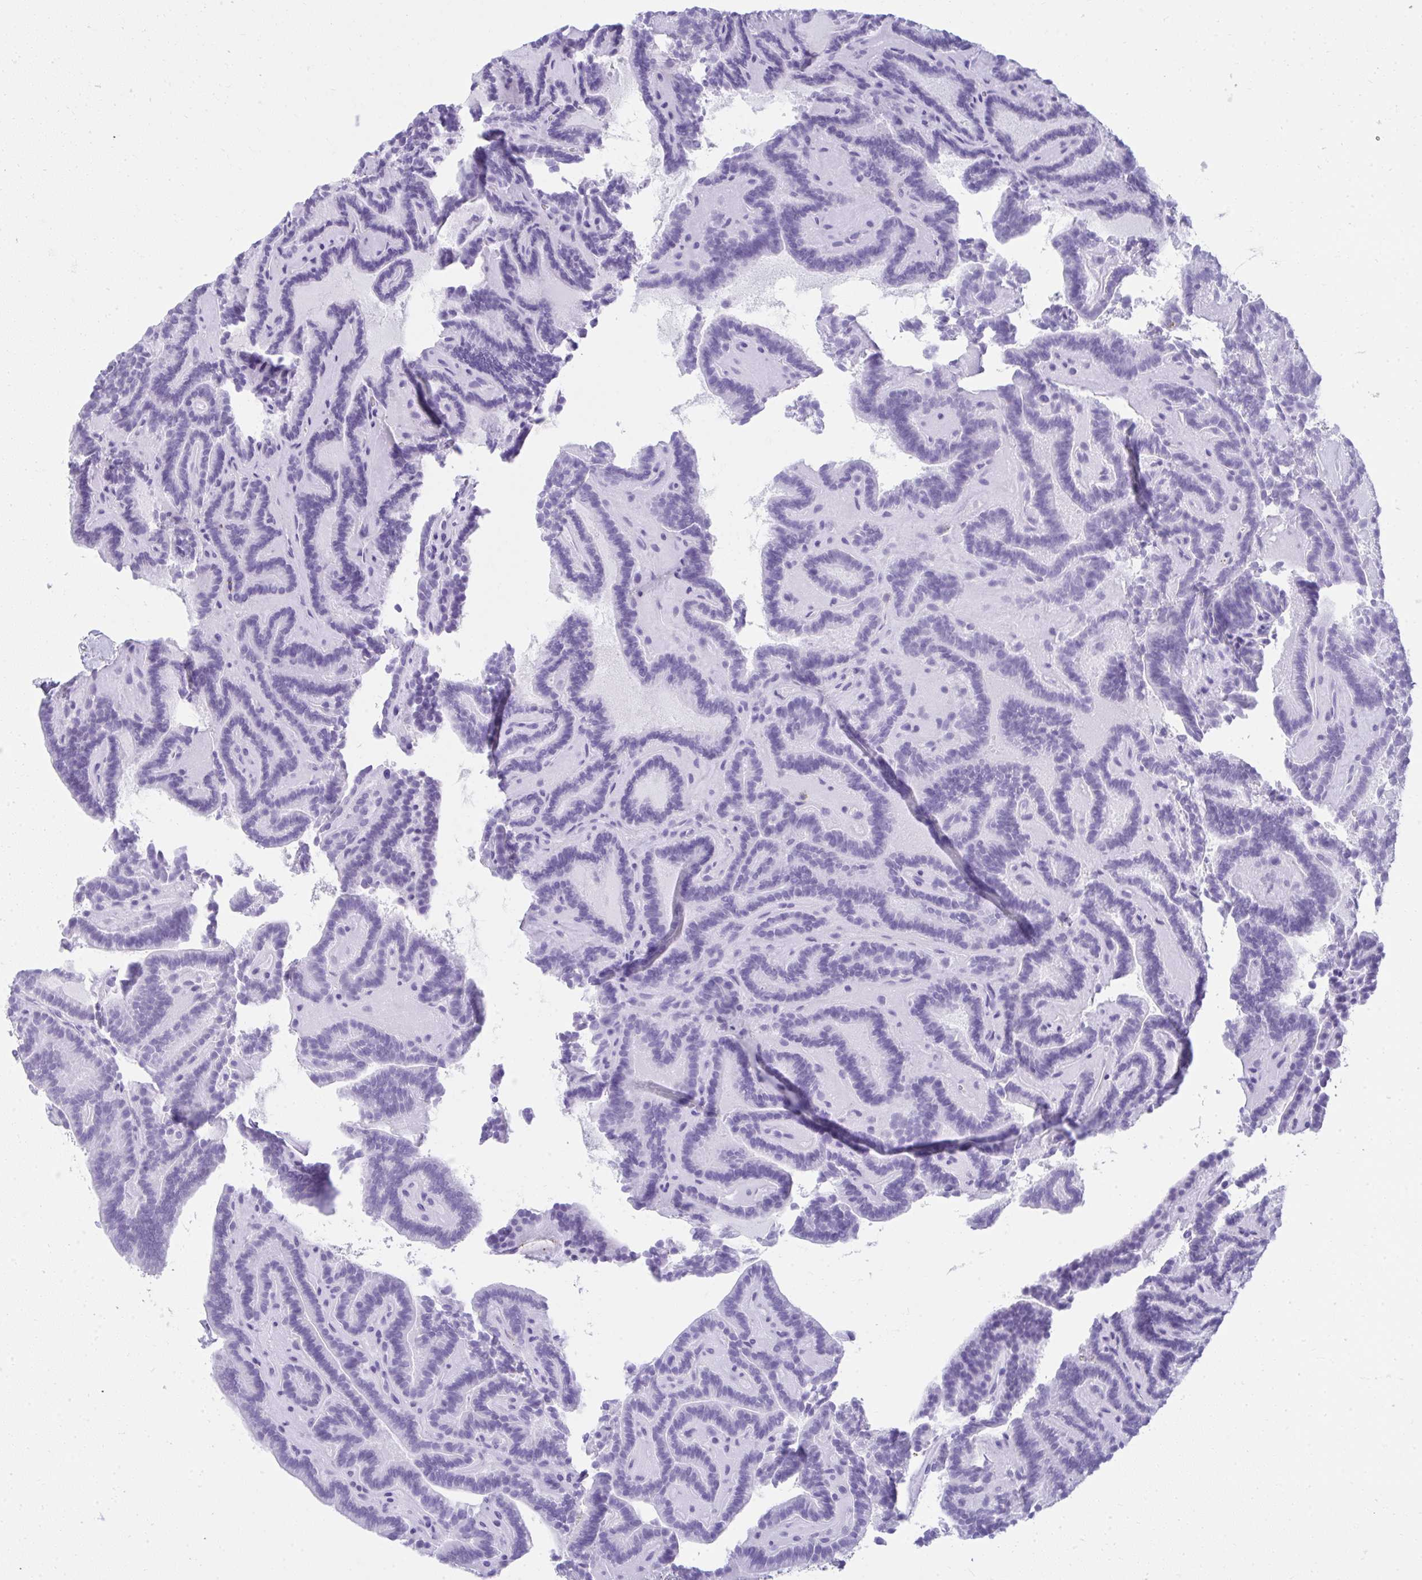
{"staining": {"intensity": "negative", "quantity": "none", "location": "none"}, "tissue": "thyroid cancer", "cell_type": "Tumor cells", "image_type": "cancer", "snomed": [{"axis": "morphology", "description": "Papillary adenocarcinoma, NOS"}, {"axis": "topography", "description": "Thyroid gland"}], "caption": "Thyroid papillary adenocarcinoma was stained to show a protein in brown. There is no significant staining in tumor cells.", "gene": "SPN", "patient": {"sex": "female", "age": 21}}